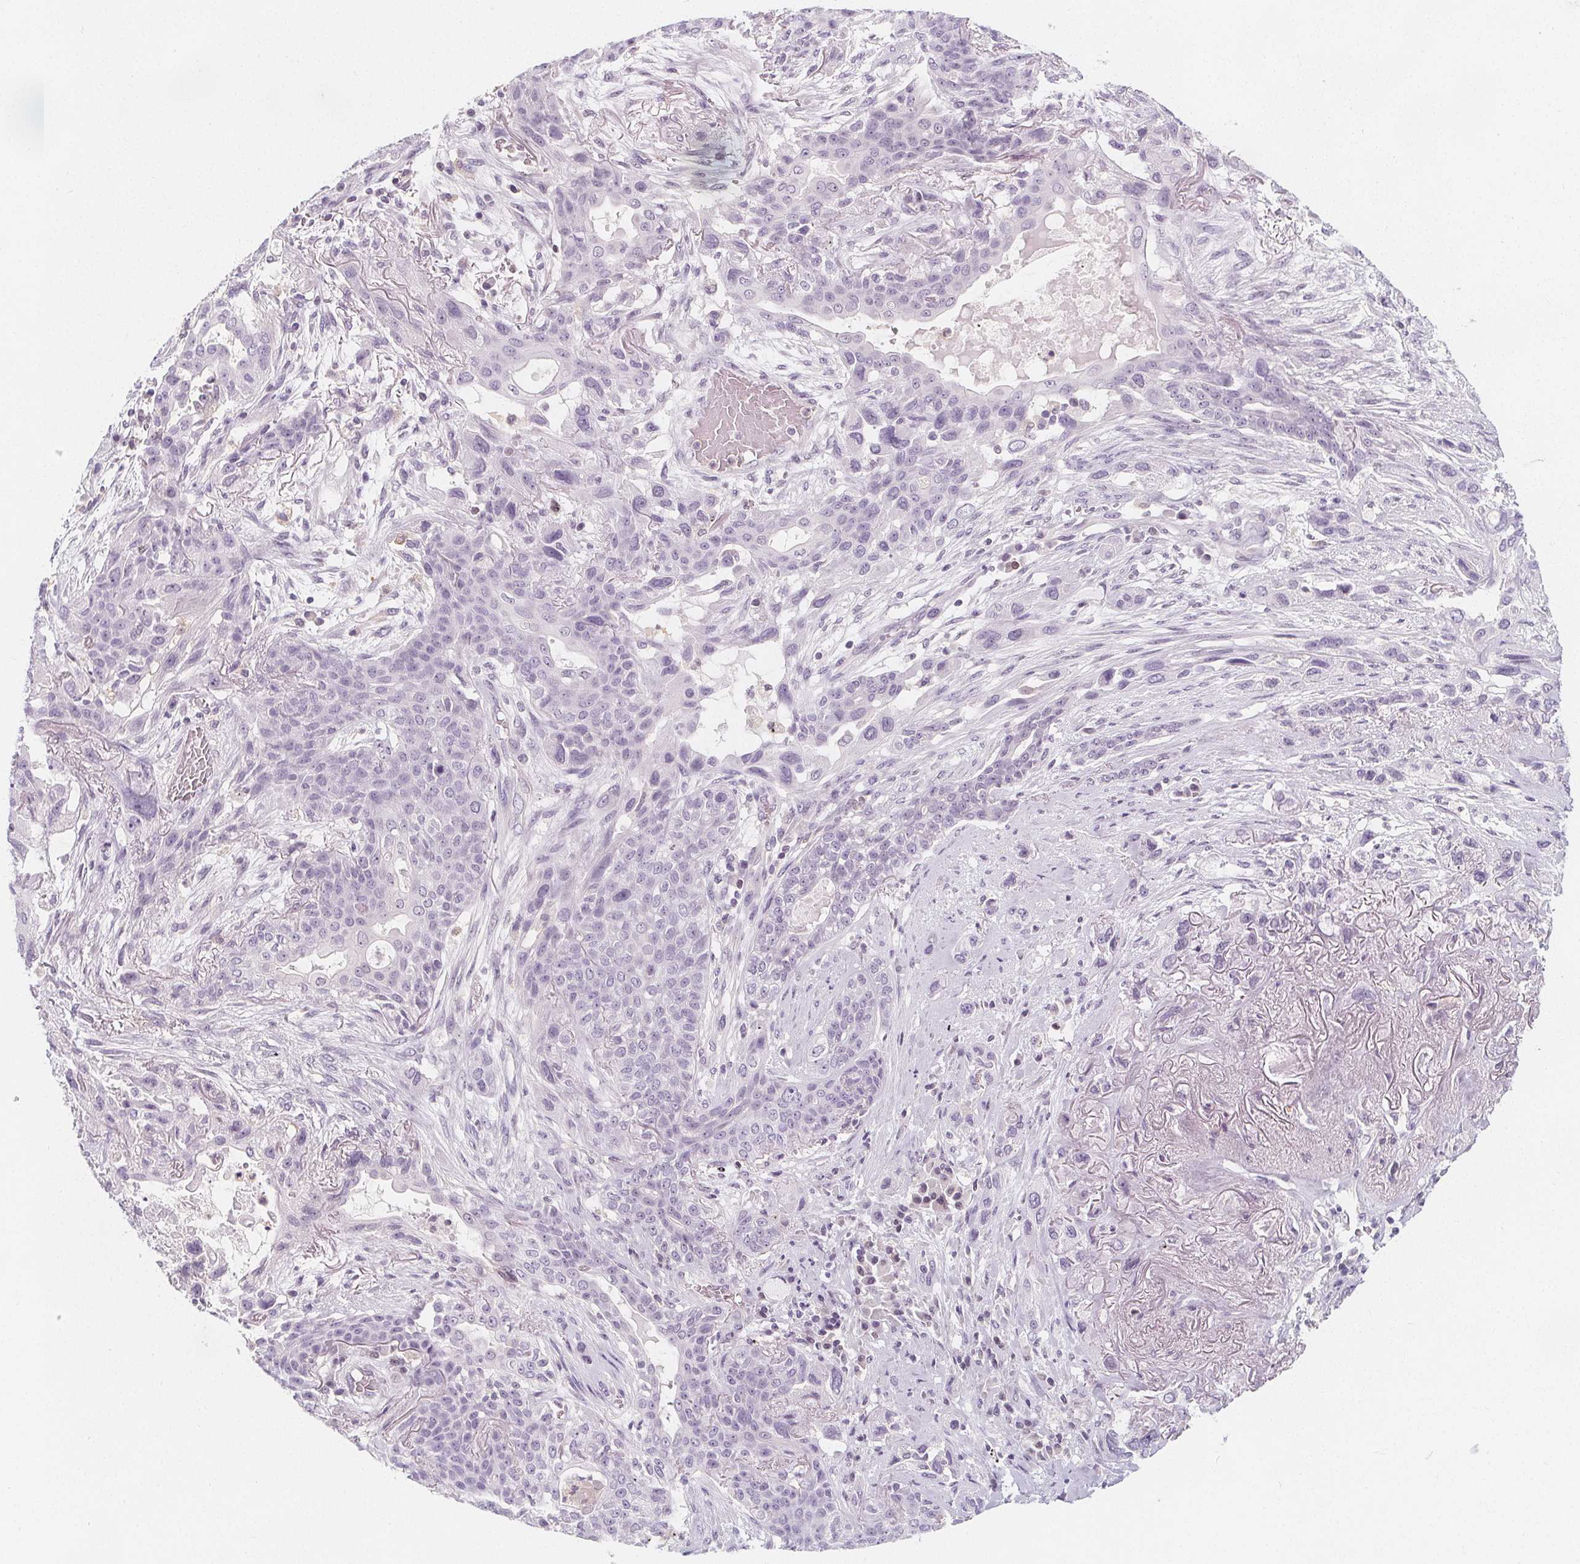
{"staining": {"intensity": "negative", "quantity": "none", "location": "none"}, "tissue": "lung cancer", "cell_type": "Tumor cells", "image_type": "cancer", "snomed": [{"axis": "morphology", "description": "Squamous cell carcinoma, NOS"}, {"axis": "topography", "description": "Lung"}], "caption": "DAB (3,3'-diaminobenzidine) immunohistochemical staining of lung cancer displays no significant positivity in tumor cells.", "gene": "UGP2", "patient": {"sex": "female", "age": 70}}